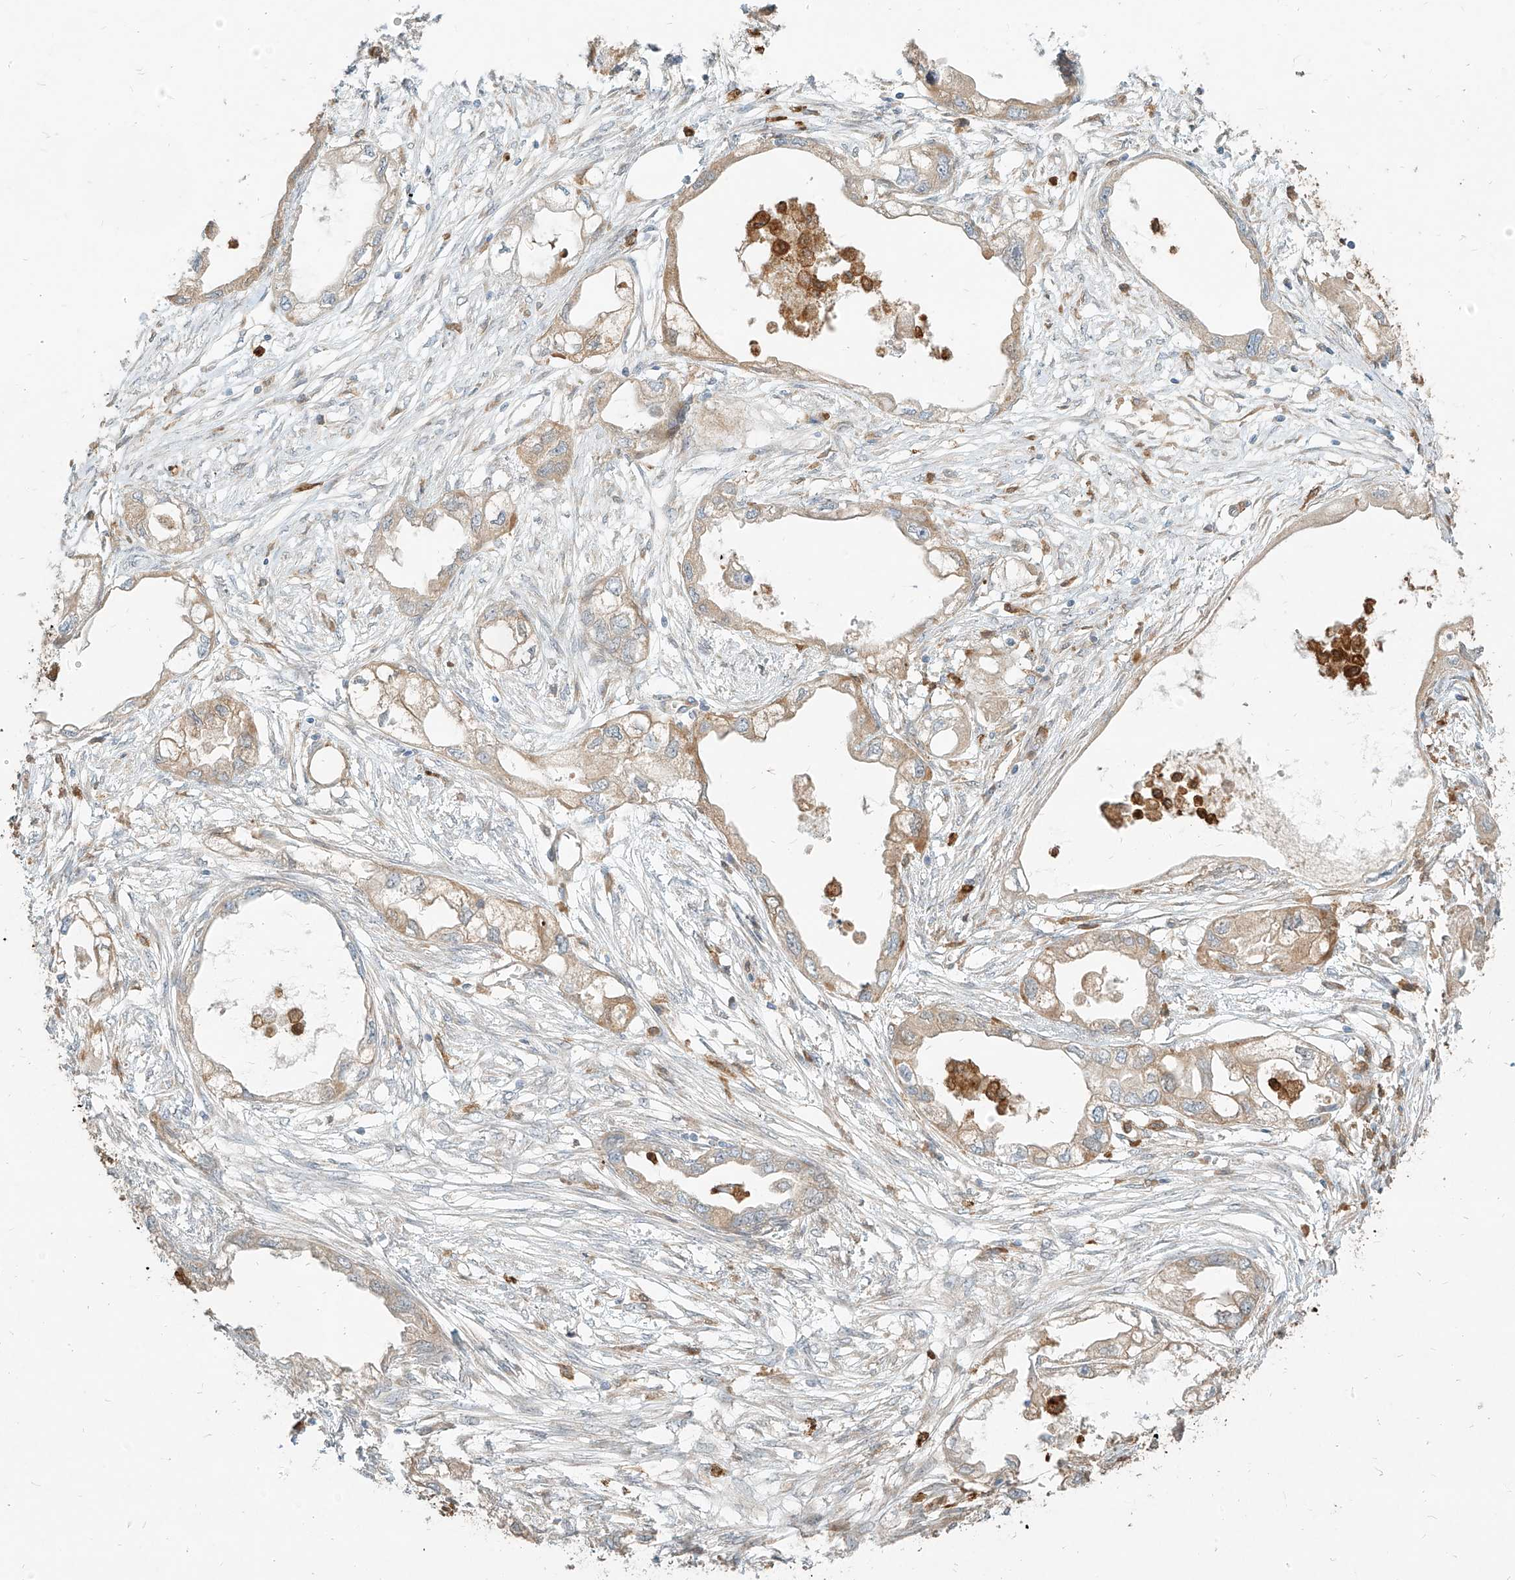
{"staining": {"intensity": "moderate", "quantity": "<25%", "location": "cytoplasmic/membranous"}, "tissue": "endometrial cancer", "cell_type": "Tumor cells", "image_type": "cancer", "snomed": [{"axis": "morphology", "description": "Adenocarcinoma, NOS"}, {"axis": "morphology", "description": "Adenocarcinoma, metastatic, NOS"}, {"axis": "topography", "description": "Adipose tissue"}, {"axis": "topography", "description": "Endometrium"}], "caption": "The immunohistochemical stain highlights moderate cytoplasmic/membranous positivity in tumor cells of metastatic adenocarcinoma (endometrial) tissue.", "gene": "PGD", "patient": {"sex": "female", "age": 67}}